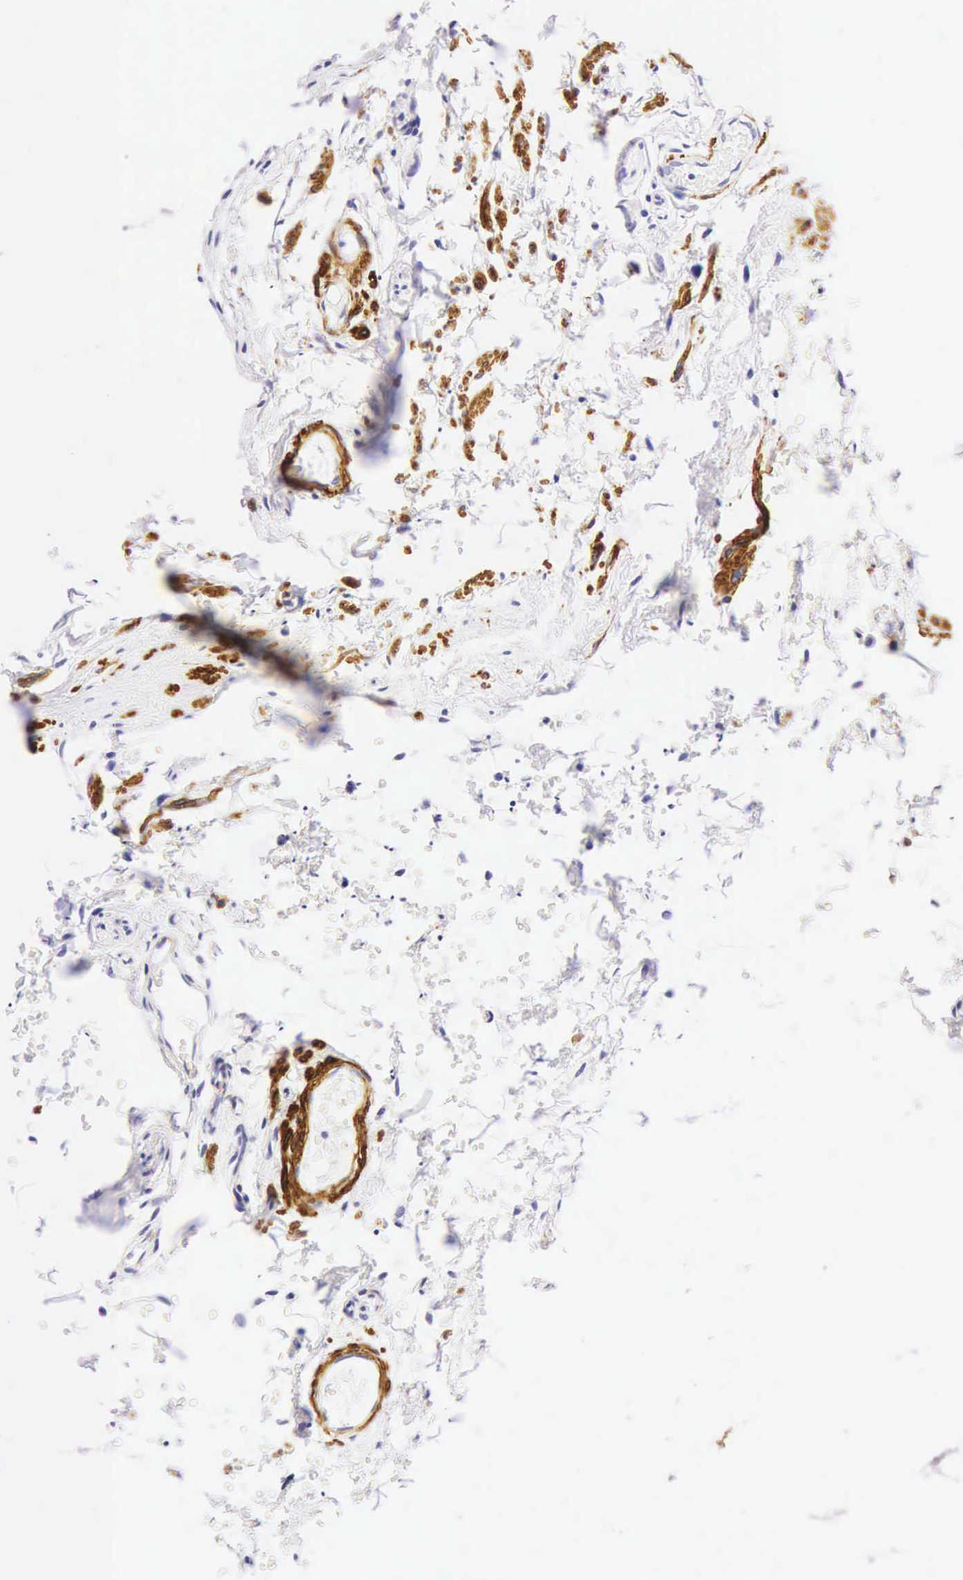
{"staining": {"intensity": "negative", "quantity": "none", "location": "none"}, "tissue": "epididymis", "cell_type": "Glandular cells", "image_type": "normal", "snomed": [{"axis": "morphology", "description": "Normal tissue, NOS"}, {"axis": "topography", "description": "Epididymis"}], "caption": "DAB (3,3'-diaminobenzidine) immunohistochemical staining of unremarkable epididymis exhibits no significant positivity in glandular cells.", "gene": "CALD1", "patient": {"sex": "male", "age": 77}}